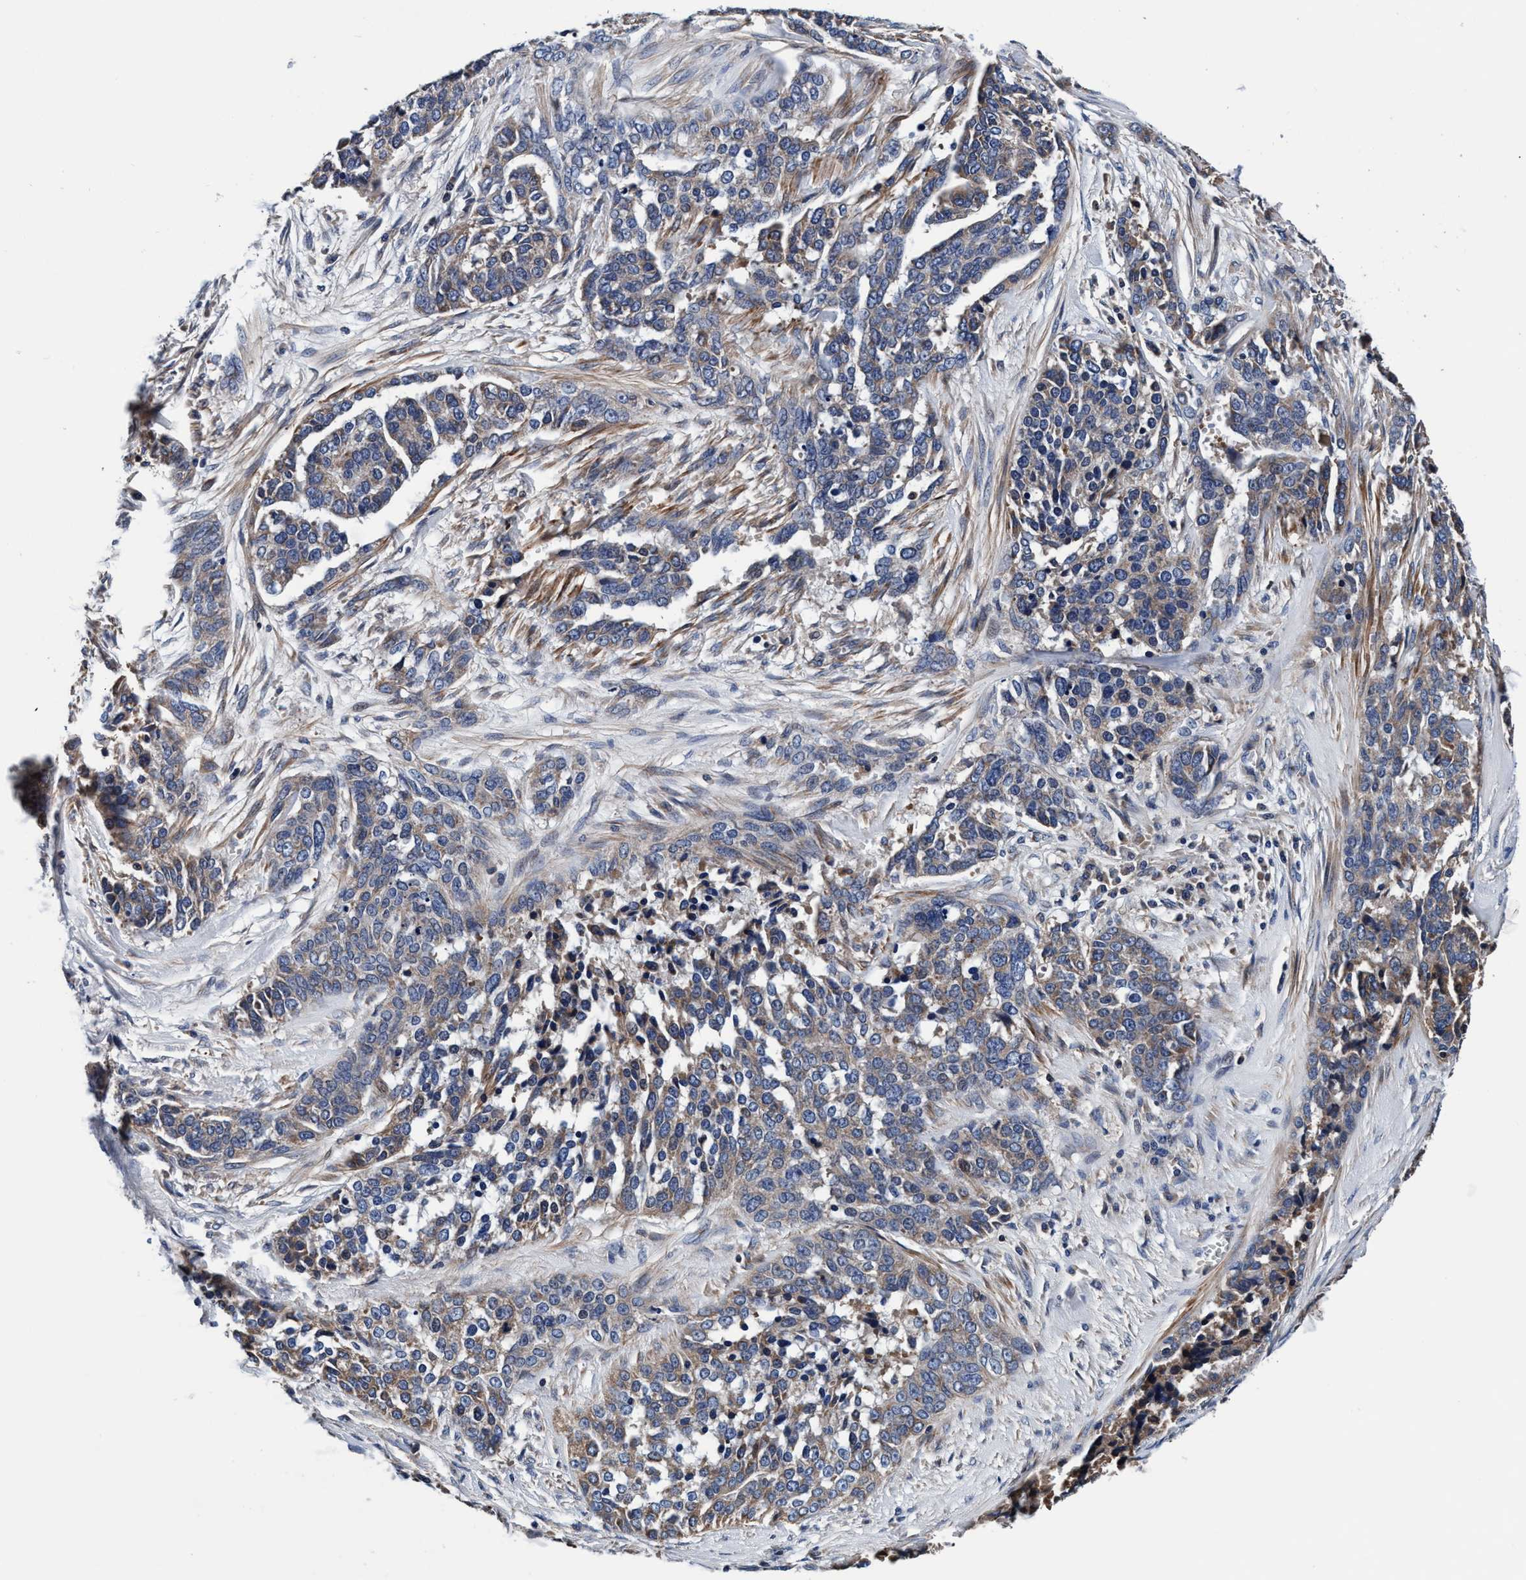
{"staining": {"intensity": "weak", "quantity": "25%-75%", "location": "cytoplasmic/membranous"}, "tissue": "ovarian cancer", "cell_type": "Tumor cells", "image_type": "cancer", "snomed": [{"axis": "morphology", "description": "Cystadenocarcinoma, serous, NOS"}, {"axis": "topography", "description": "Ovary"}], "caption": "Brown immunohistochemical staining in human ovarian cancer displays weak cytoplasmic/membranous staining in about 25%-75% of tumor cells.", "gene": "RNF208", "patient": {"sex": "female", "age": 44}}